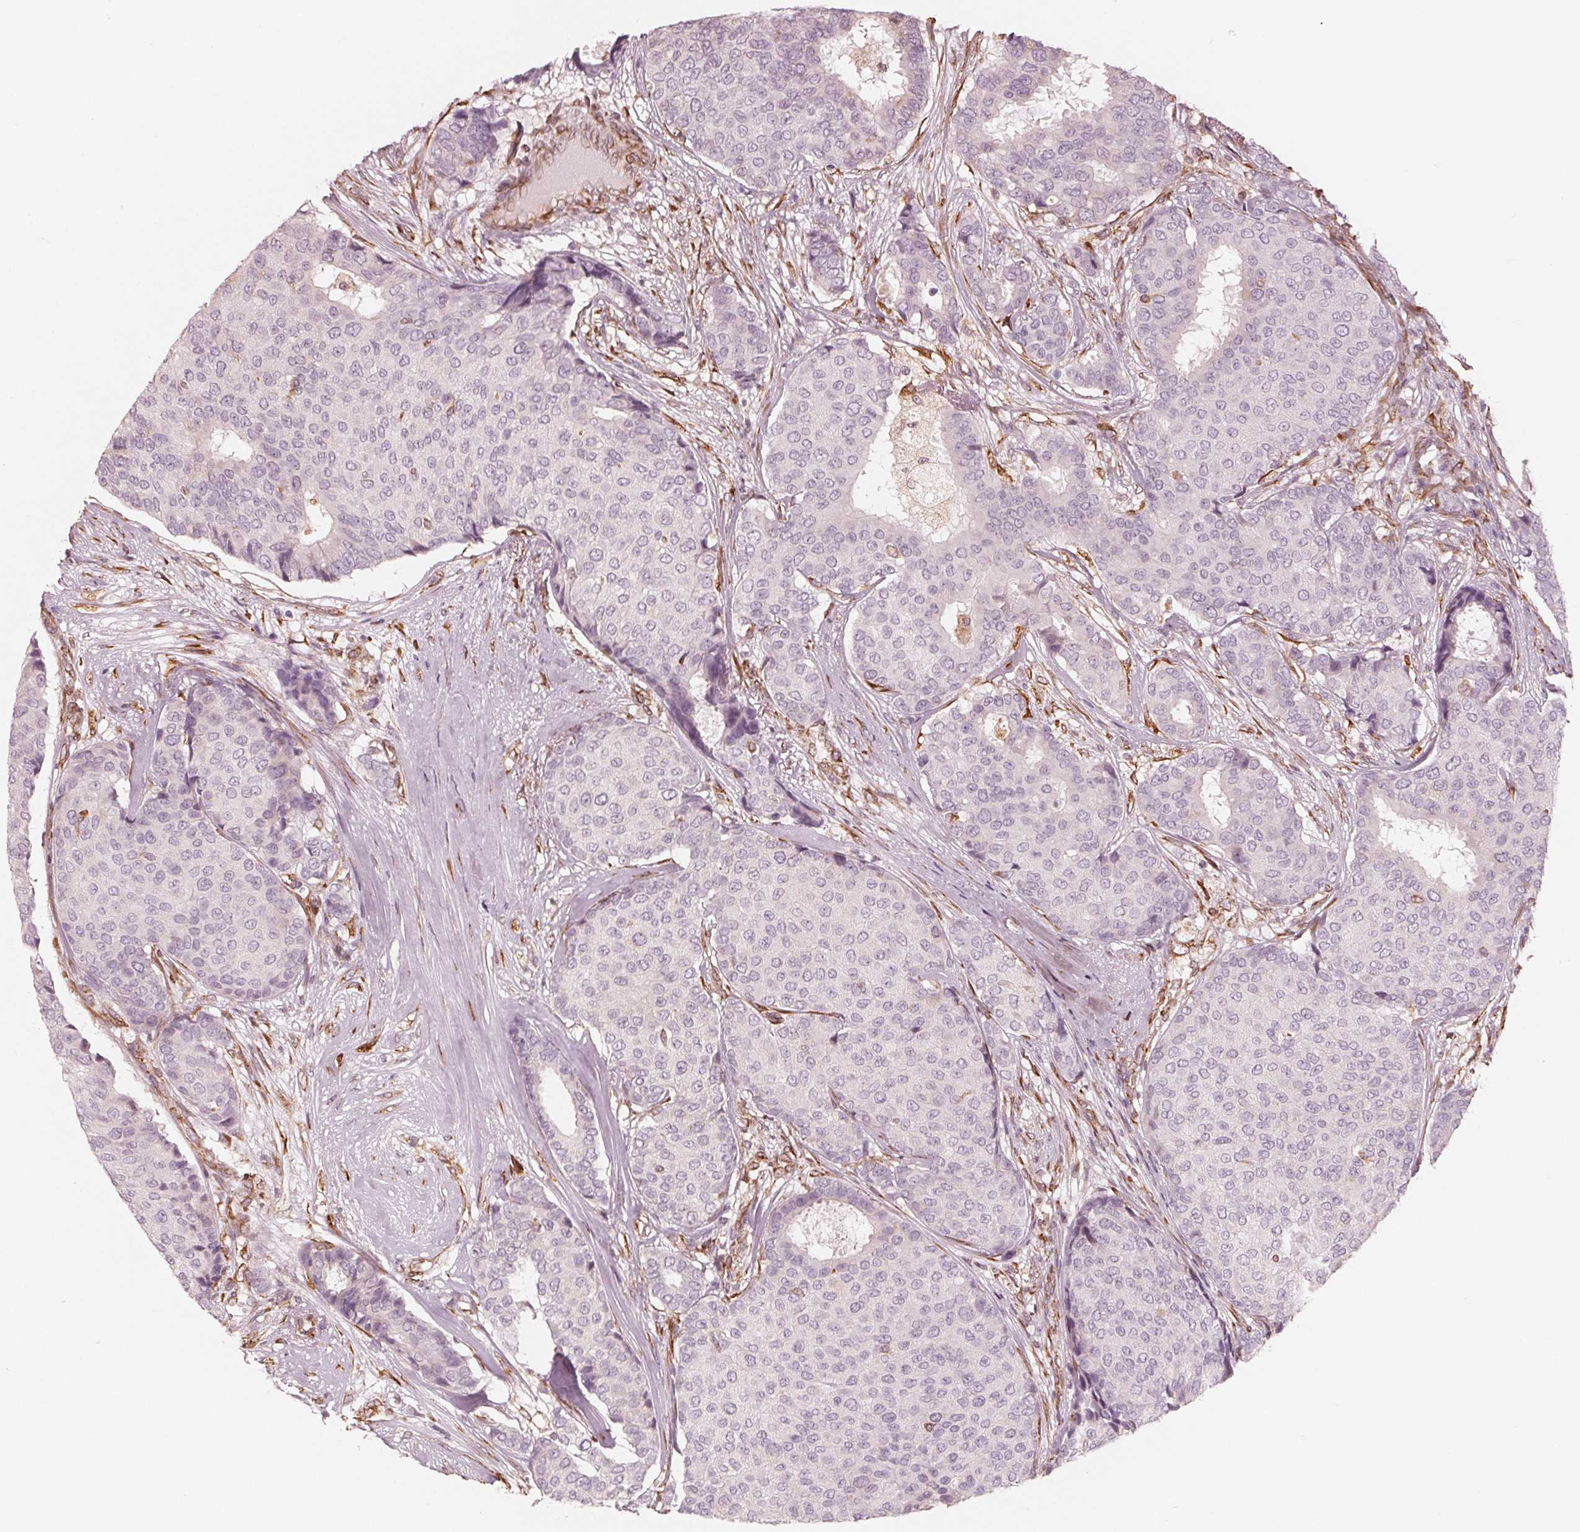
{"staining": {"intensity": "negative", "quantity": "none", "location": "none"}, "tissue": "breast cancer", "cell_type": "Tumor cells", "image_type": "cancer", "snomed": [{"axis": "morphology", "description": "Duct carcinoma"}, {"axis": "topography", "description": "Breast"}], "caption": "Immunohistochemistry image of infiltrating ductal carcinoma (breast) stained for a protein (brown), which demonstrates no expression in tumor cells. The staining is performed using DAB (3,3'-diaminobenzidine) brown chromogen with nuclei counter-stained in using hematoxylin.", "gene": "IKBIP", "patient": {"sex": "female", "age": 75}}